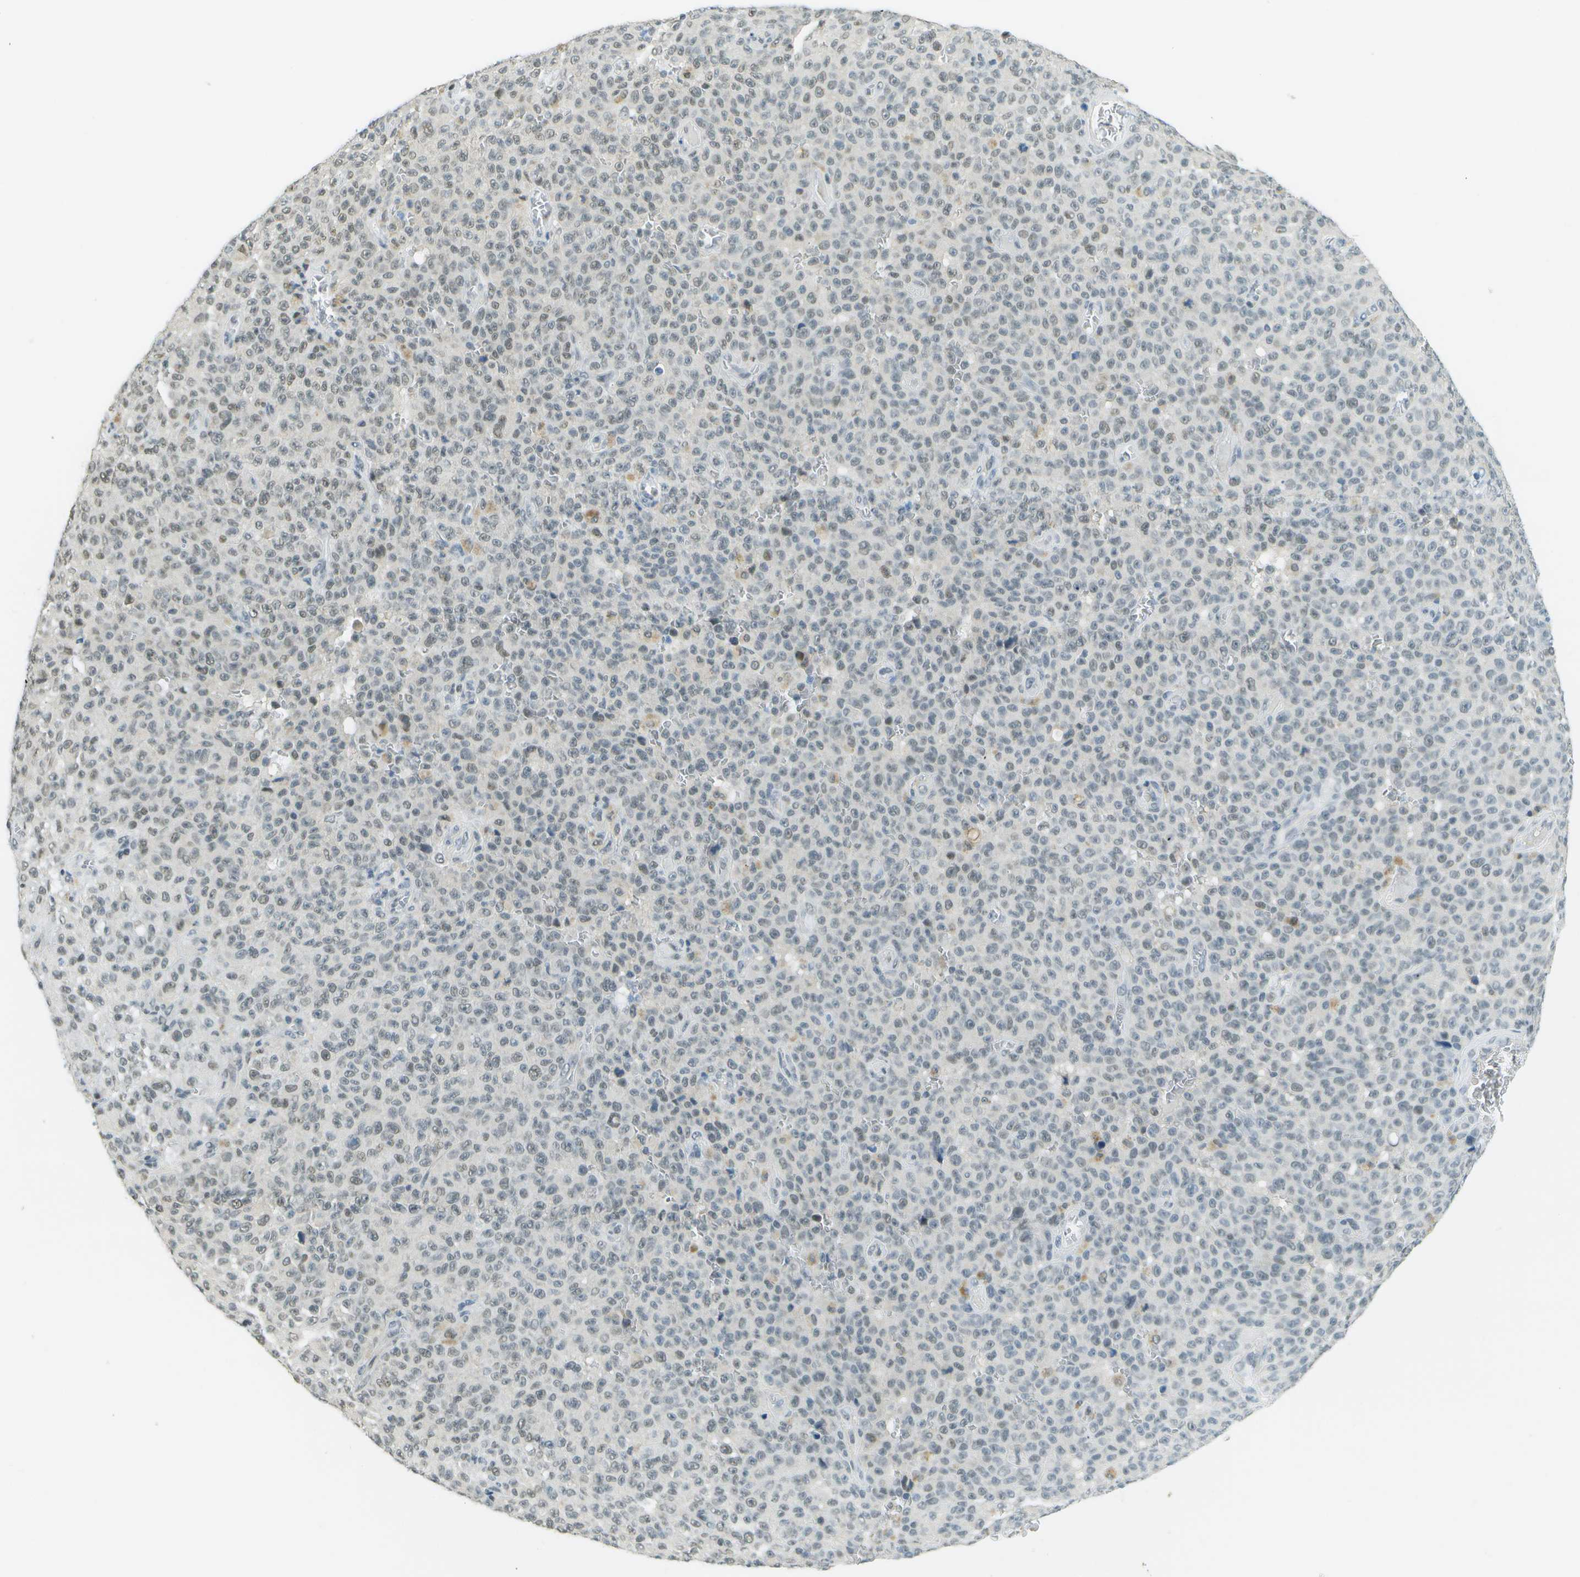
{"staining": {"intensity": "negative", "quantity": "none", "location": "none"}, "tissue": "melanoma", "cell_type": "Tumor cells", "image_type": "cancer", "snomed": [{"axis": "morphology", "description": "Malignant melanoma, NOS"}, {"axis": "topography", "description": "Skin"}], "caption": "Tumor cells show no significant protein expression in malignant melanoma. (DAB (3,3'-diaminobenzidine) immunohistochemistry (IHC), high magnification).", "gene": "NEK11", "patient": {"sex": "female", "age": 82}}